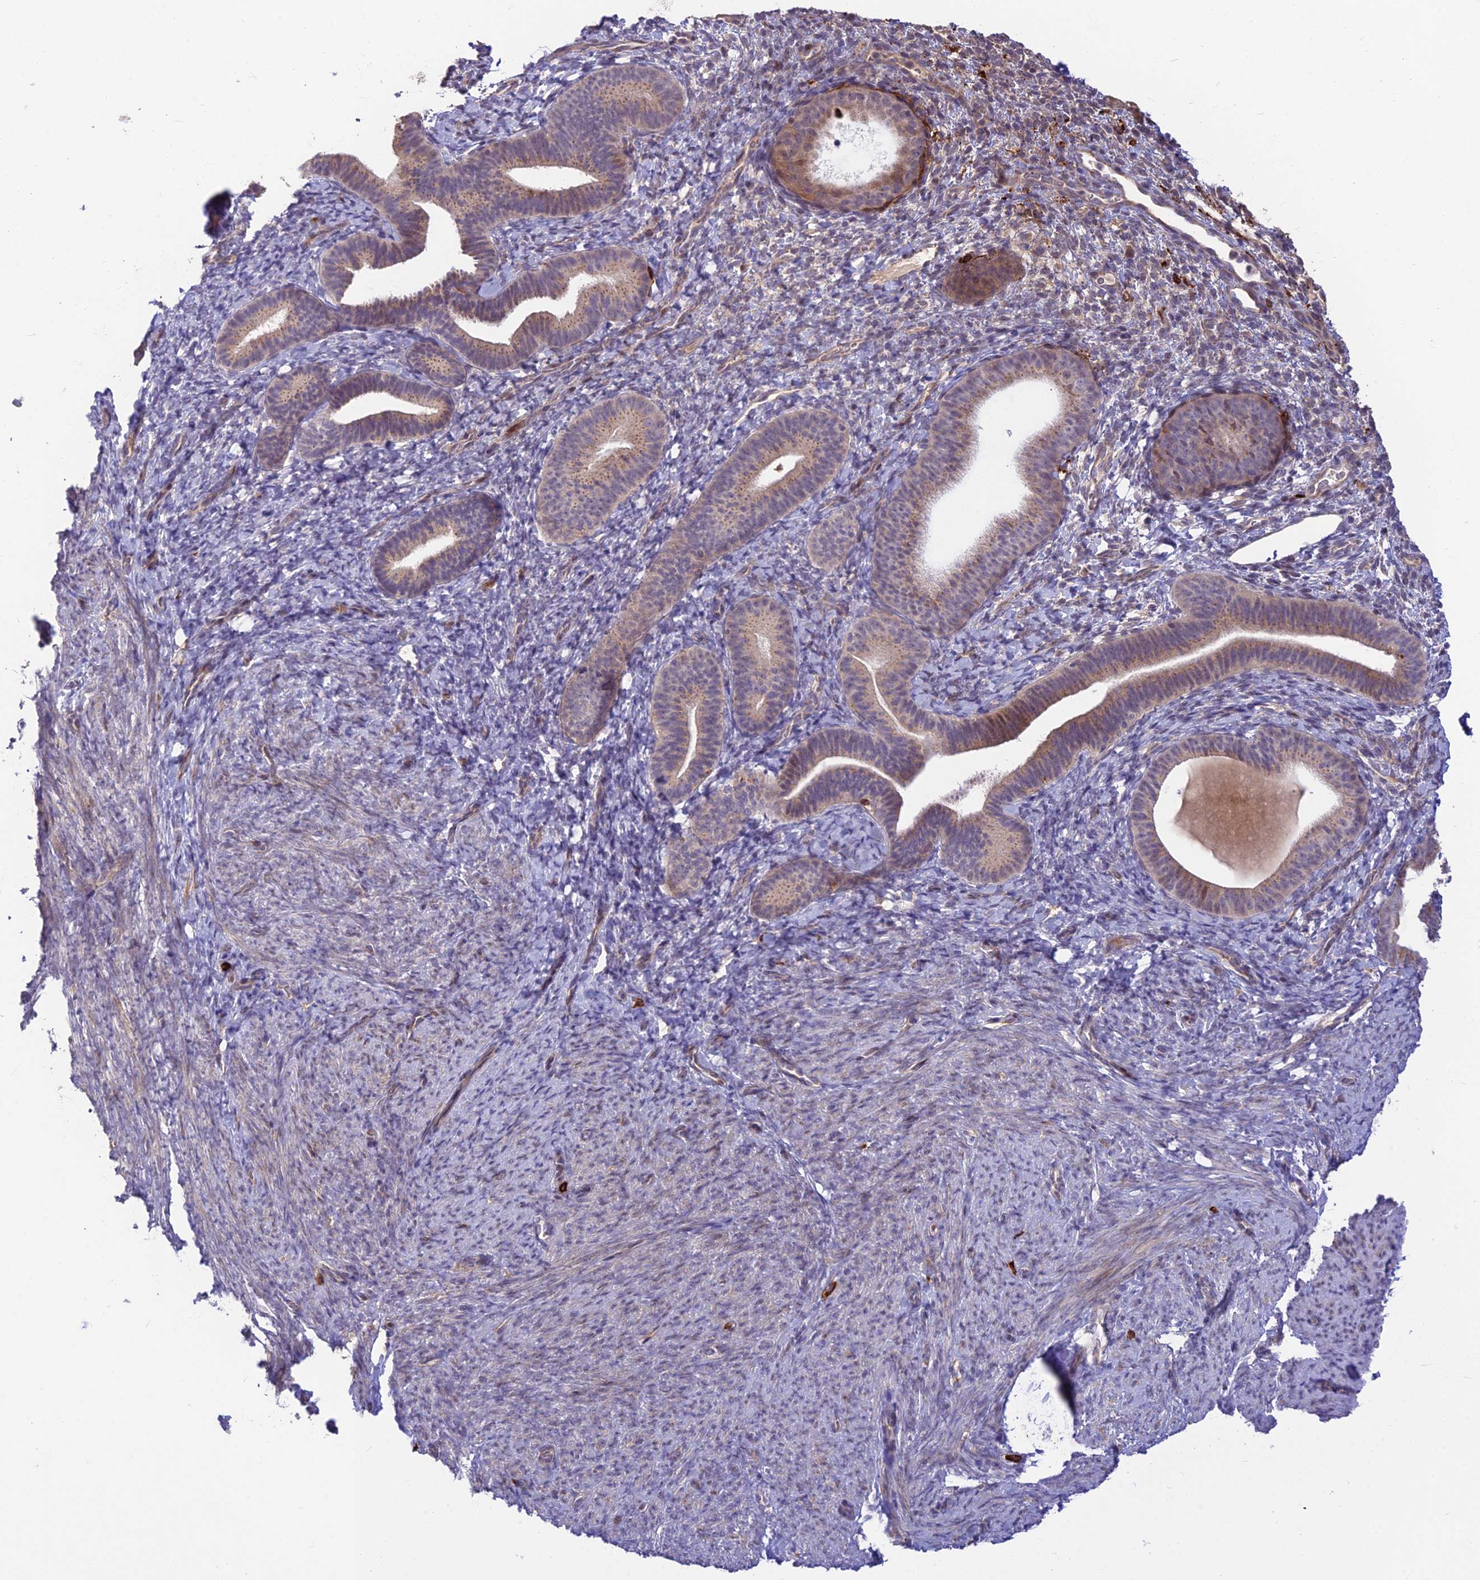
{"staining": {"intensity": "negative", "quantity": "none", "location": "none"}, "tissue": "endometrium", "cell_type": "Cells in endometrial stroma", "image_type": "normal", "snomed": [{"axis": "morphology", "description": "Normal tissue, NOS"}, {"axis": "topography", "description": "Endometrium"}], "caption": "An image of endometrium stained for a protein exhibits no brown staining in cells in endometrial stroma.", "gene": "ASPDH", "patient": {"sex": "female", "age": 65}}